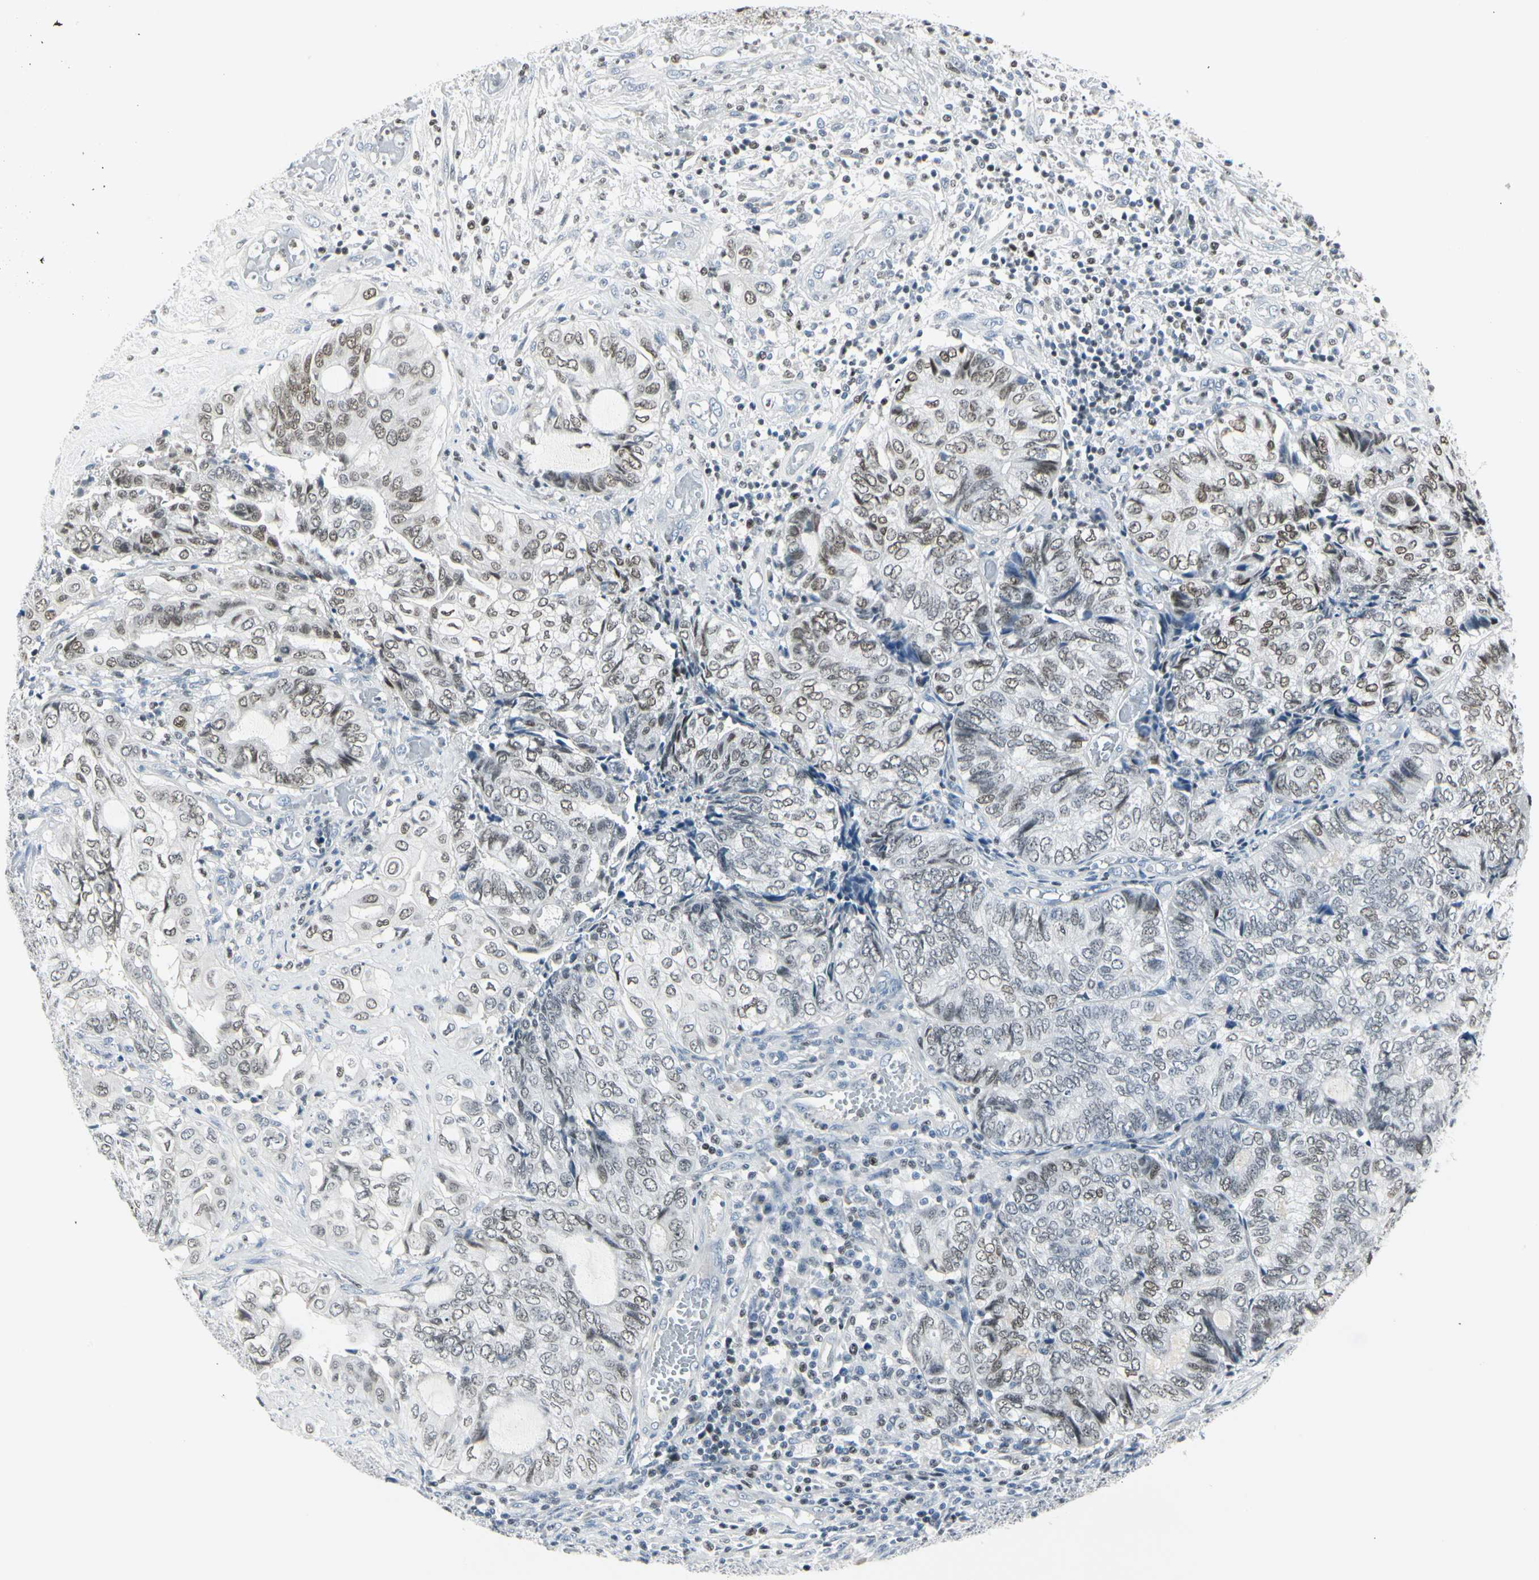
{"staining": {"intensity": "weak", "quantity": ">75%", "location": "nuclear"}, "tissue": "endometrial cancer", "cell_type": "Tumor cells", "image_type": "cancer", "snomed": [{"axis": "morphology", "description": "Adenocarcinoma, NOS"}, {"axis": "topography", "description": "Uterus"}, {"axis": "topography", "description": "Endometrium"}], "caption": "IHC image of endometrial cancer stained for a protein (brown), which exhibits low levels of weak nuclear positivity in approximately >75% of tumor cells.", "gene": "ZBTB7B", "patient": {"sex": "female", "age": 70}}